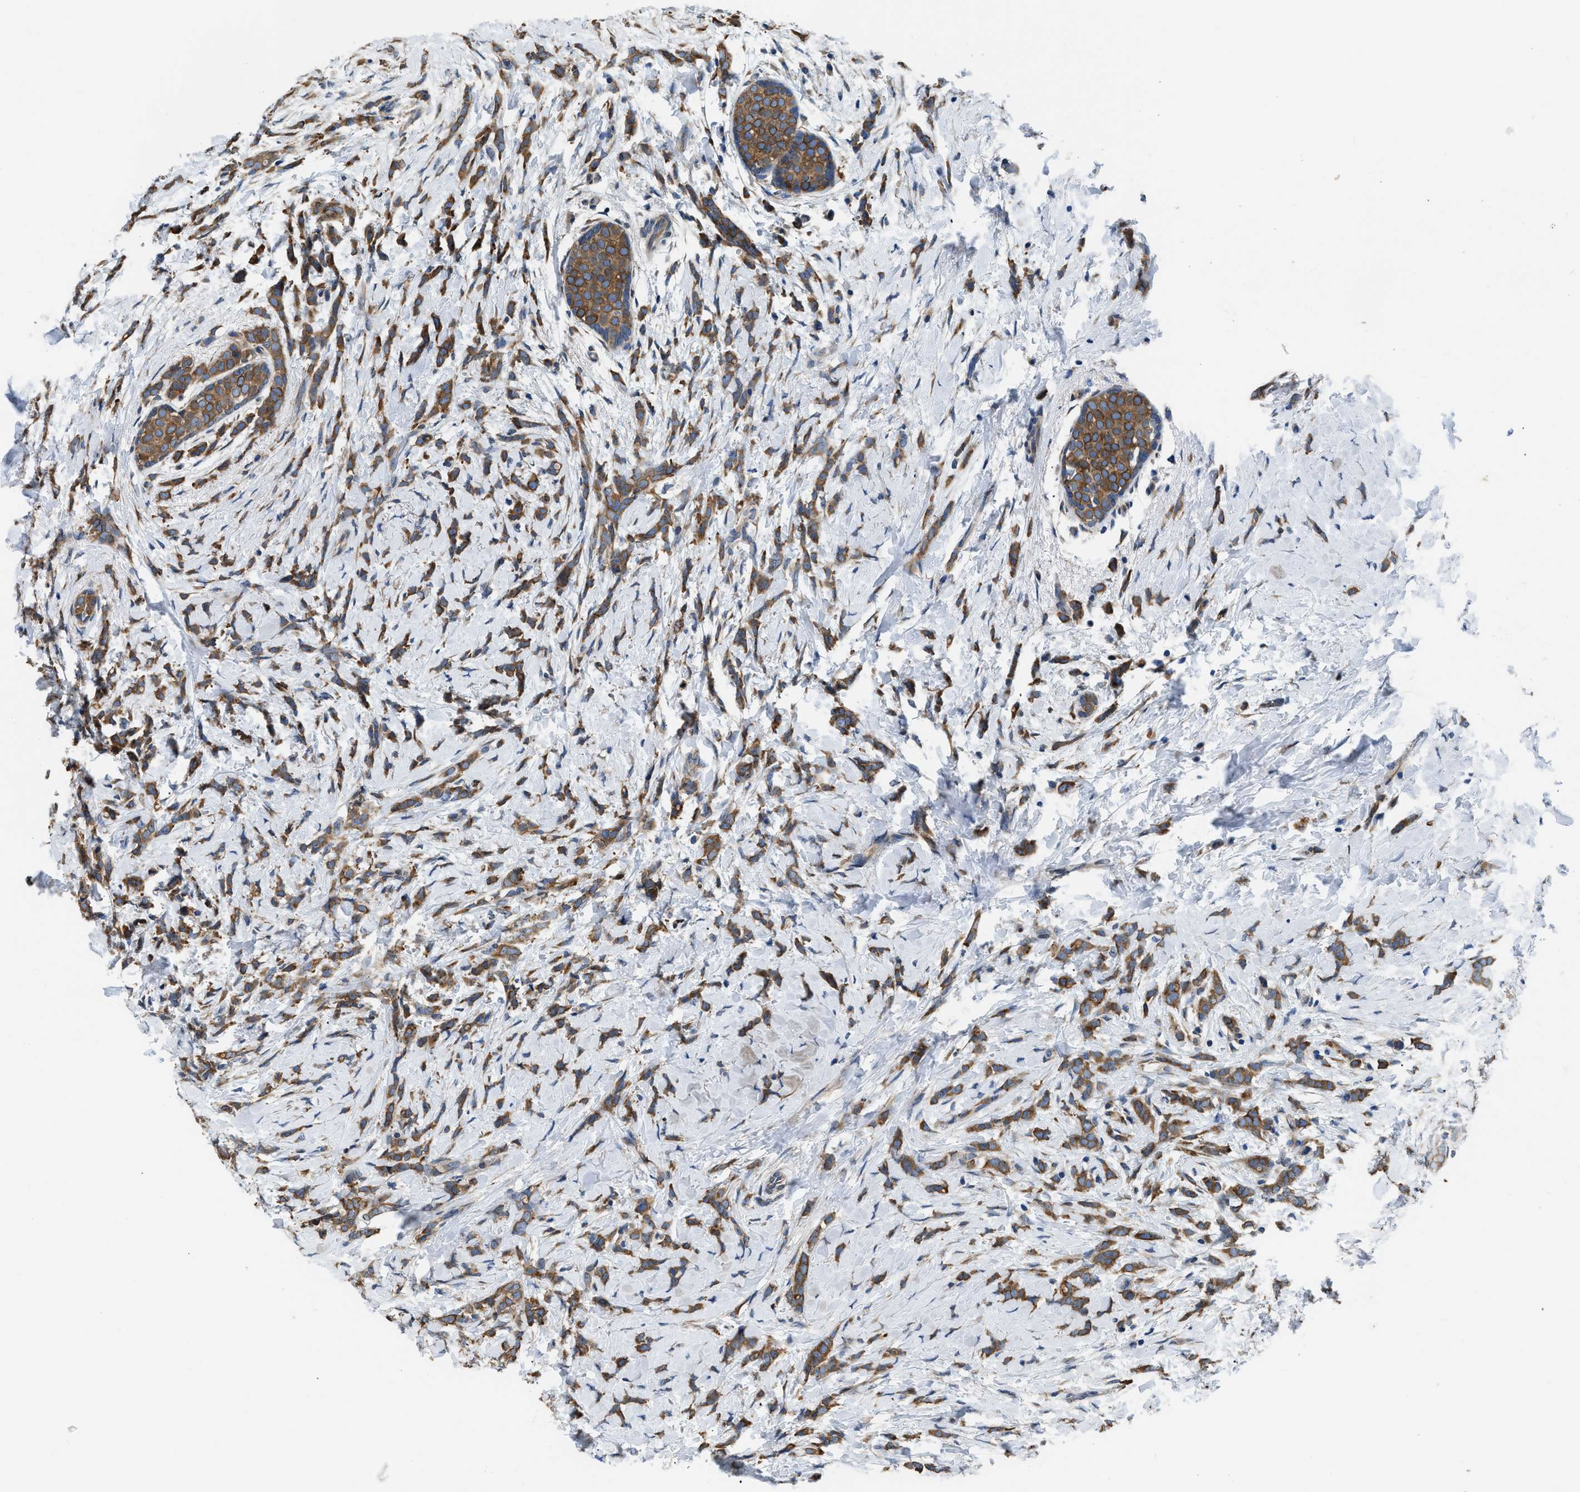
{"staining": {"intensity": "moderate", "quantity": ">75%", "location": "cytoplasmic/membranous"}, "tissue": "breast cancer", "cell_type": "Tumor cells", "image_type": "cancer", "snomed": [{"axis": "morphology", "description": "Lobular carcinoma, in situ"}, {"axis": "morphology", "description": "Lobular carcinoma"}, {"axis": "topography", "description": "Breast"}], "caption": "Breast lobular carcinoma in situ stained with a protein marker reveals moderate staining in tumor cells.", "gene": "ARL6IP5", "patient": {"sex": "female", "age": 41}}